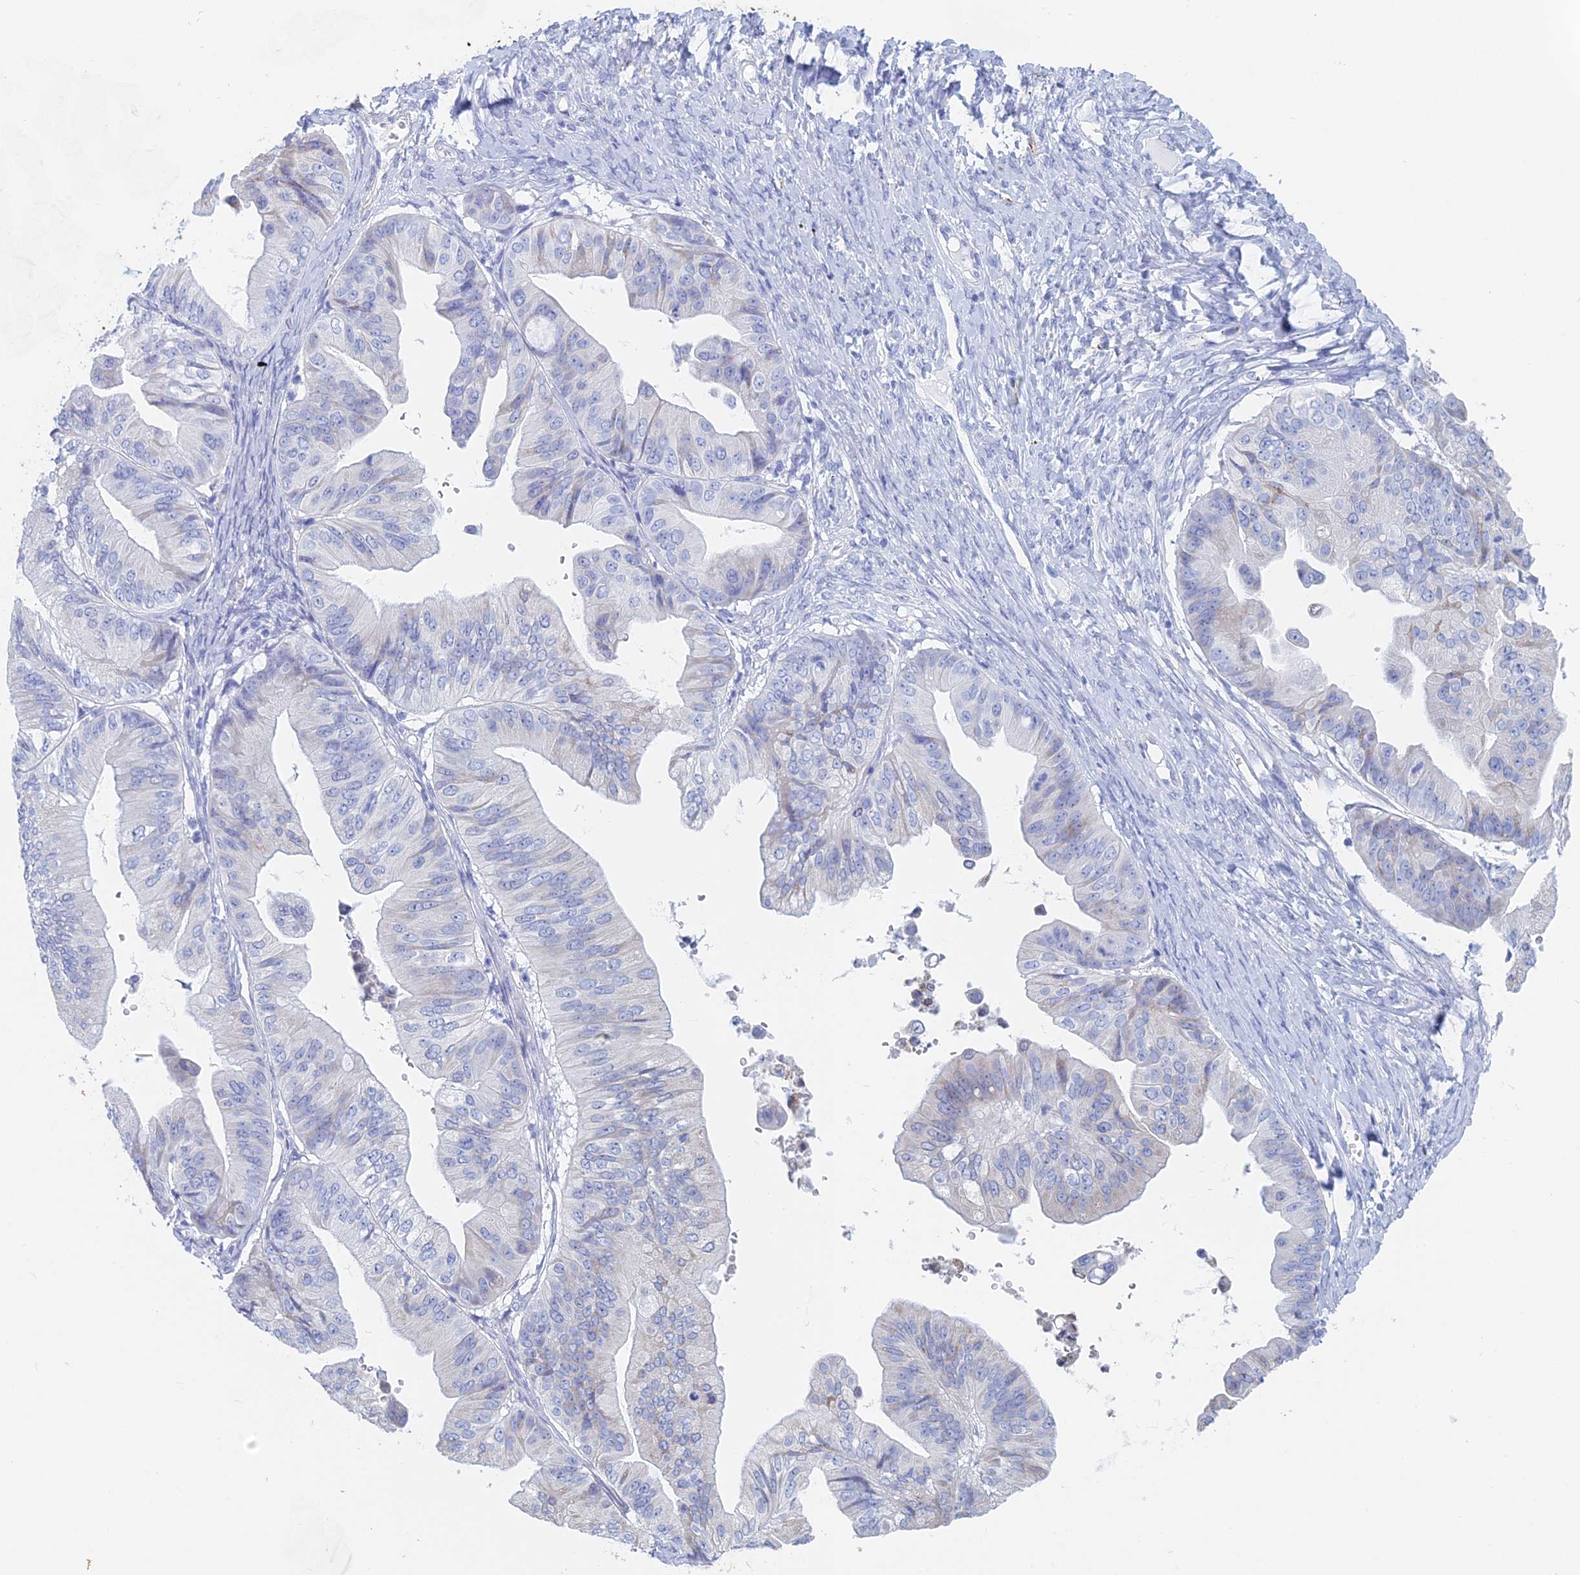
{"staining": {"intensity": "negative", "quantity": "none", "location": "none"}, "tissue": "ovarian cancer", "cell_type": "Tumor cells", "image_type": "cancer", "snomed": [{"axis": "morphology", "description": "Cystadenocarcinoma, mucinous, NOS"}, {"axis": "topography", "description": "Ovary"}], "caption": "Micrograph shows no protein staining in tumor cells of ovarian cancer (mucinous cystadenocarcinoma) tissue. Nuclei are stained in blue.", "gene": "KCNK18", "patient": {"sex": "female", "age": 61}}